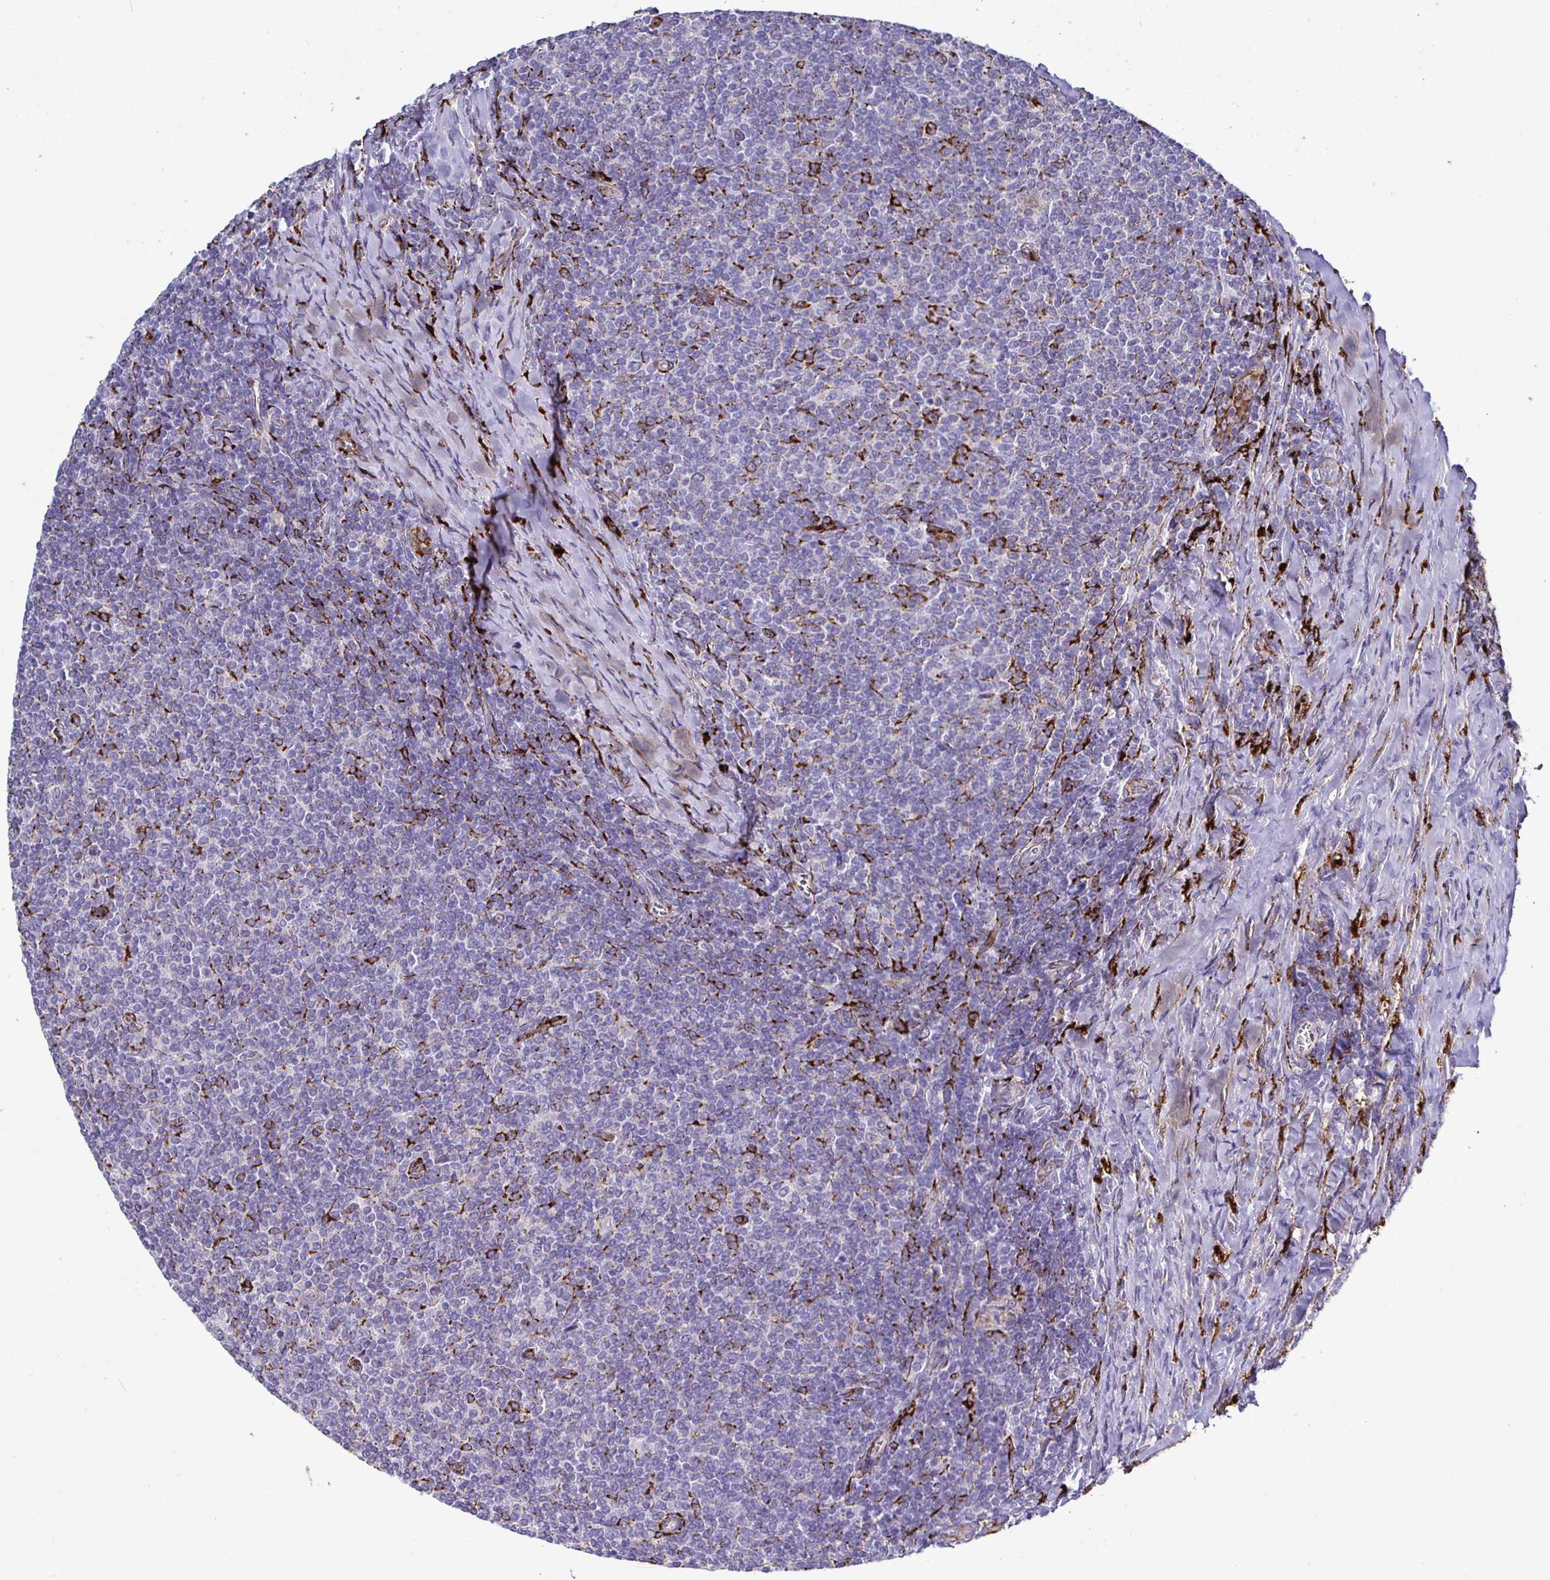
{"staining": {"intensity": "negative", "quantity": "none", "location": "none"}, "tissue": "lymphoma", "cell_type": "Tumor cells", "image_type": "cancer", "snomed": [{"axis": "morphology", "description": "Malignant lymphoma, non-Hodgkin's type, Low grade"}, {"axis": "topography", "description": "Lymph node"}], "caption": "This is a histopathology image of IHC staining of lymphoma, which shows no expression in tumor cells. (Immunohistochemistry (ihc), brightfield microscopy, high magnification).", "gene": "P4HA2", "patient": {"sex": "male", "age": 52}}